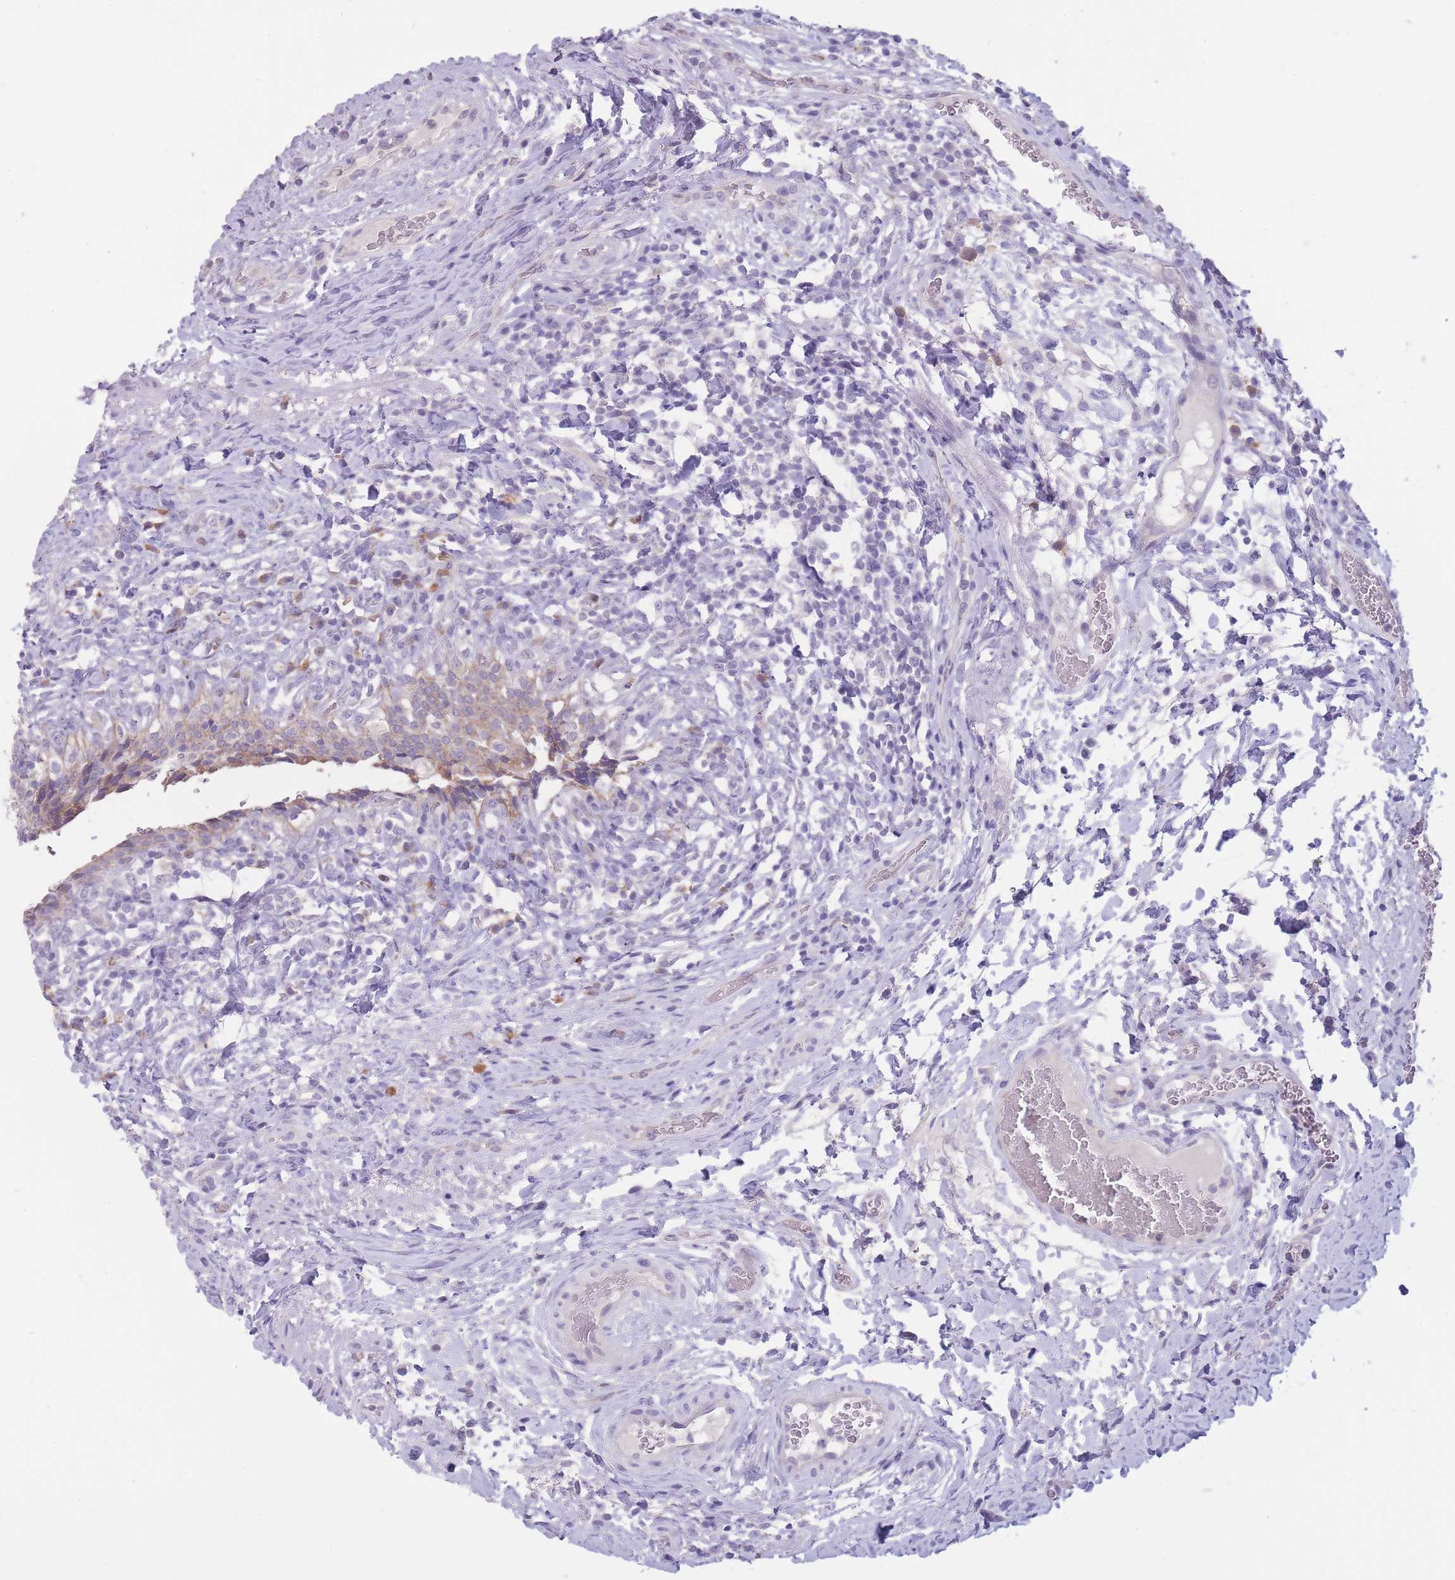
{"staining": {"intensity": "moderate", "quantity": "25%-75%", "location": "cytoplasmic/membranous"}, "tissue": "urinary bladder", "cell_type": "Urothelial cells", "image_type": "normal", "snomed": [{"axis": "morphology", "description": "Normal tissue, NOS"}, {"axis": "morphology", "description": "Inflammation, NOS"}, {"axis": "topography", "description": "Urinary bladder"}], "caption": "Protein analysis of unremarkable urinary bladder demonstrates moderate cytoplasmic/membranous positivity in approximately 25%-75% of urothelial cells.", "gene": "DCANP1", "patient": {"sex": "male", "age": 64}}